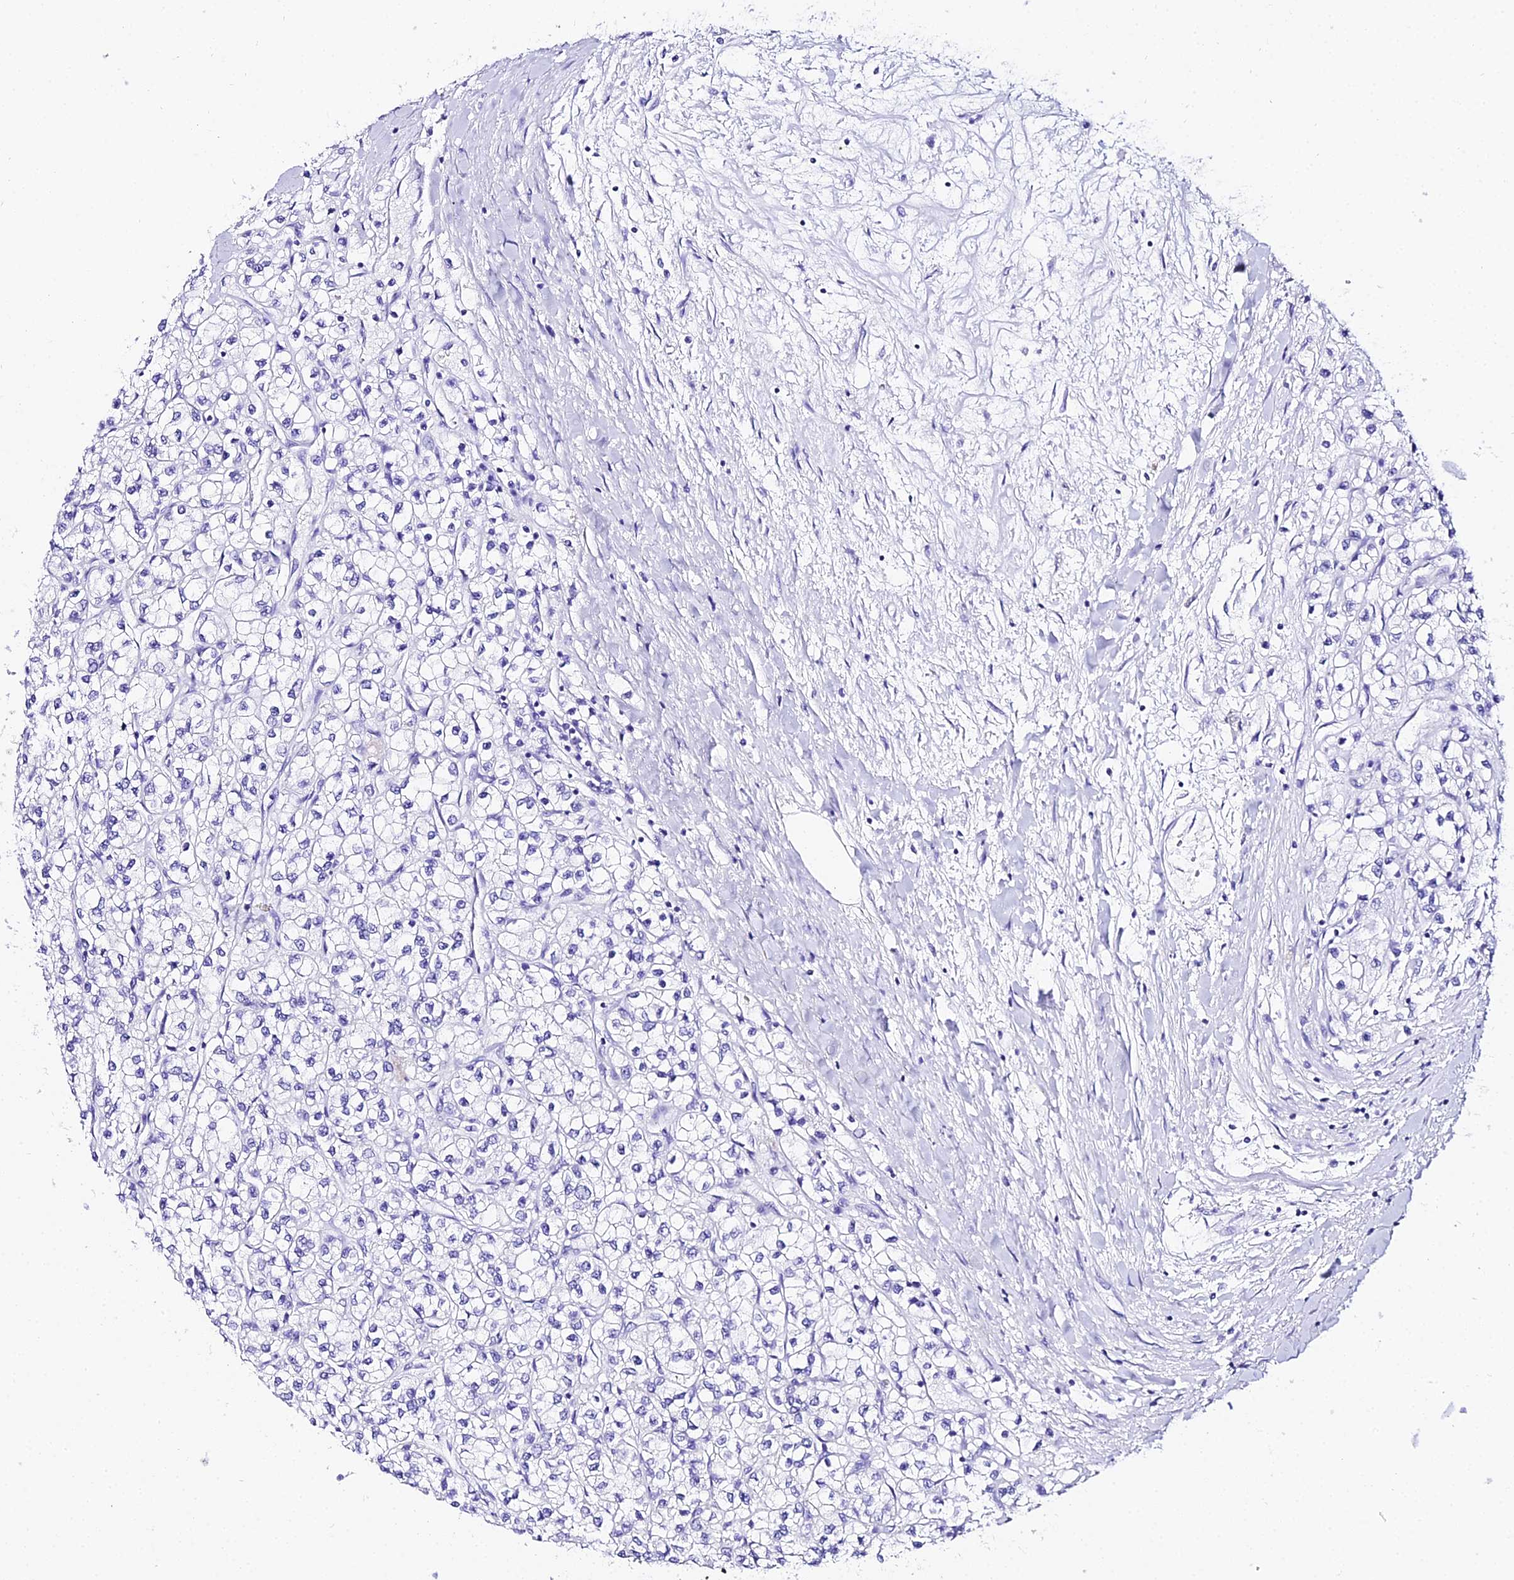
{"staining": {"intensity": "negative", "quantity": "none", "location": "none"}, "tissue": "renal cancer", "cell_type": "Tumor cells", "image_type": "cancer", "snomed": [{"axis": "morphology", "description": "Adenocarcinoma, NOS"}, {"axis": "topography", "description": "Kidney"}], "caption": "Immunohistochemical staining of renal cancer (adenocarcinoma) displays no significant positivity in tumor cells.", "gene": "TRMT44", "patient": {"sex": "male", "age": 80}}